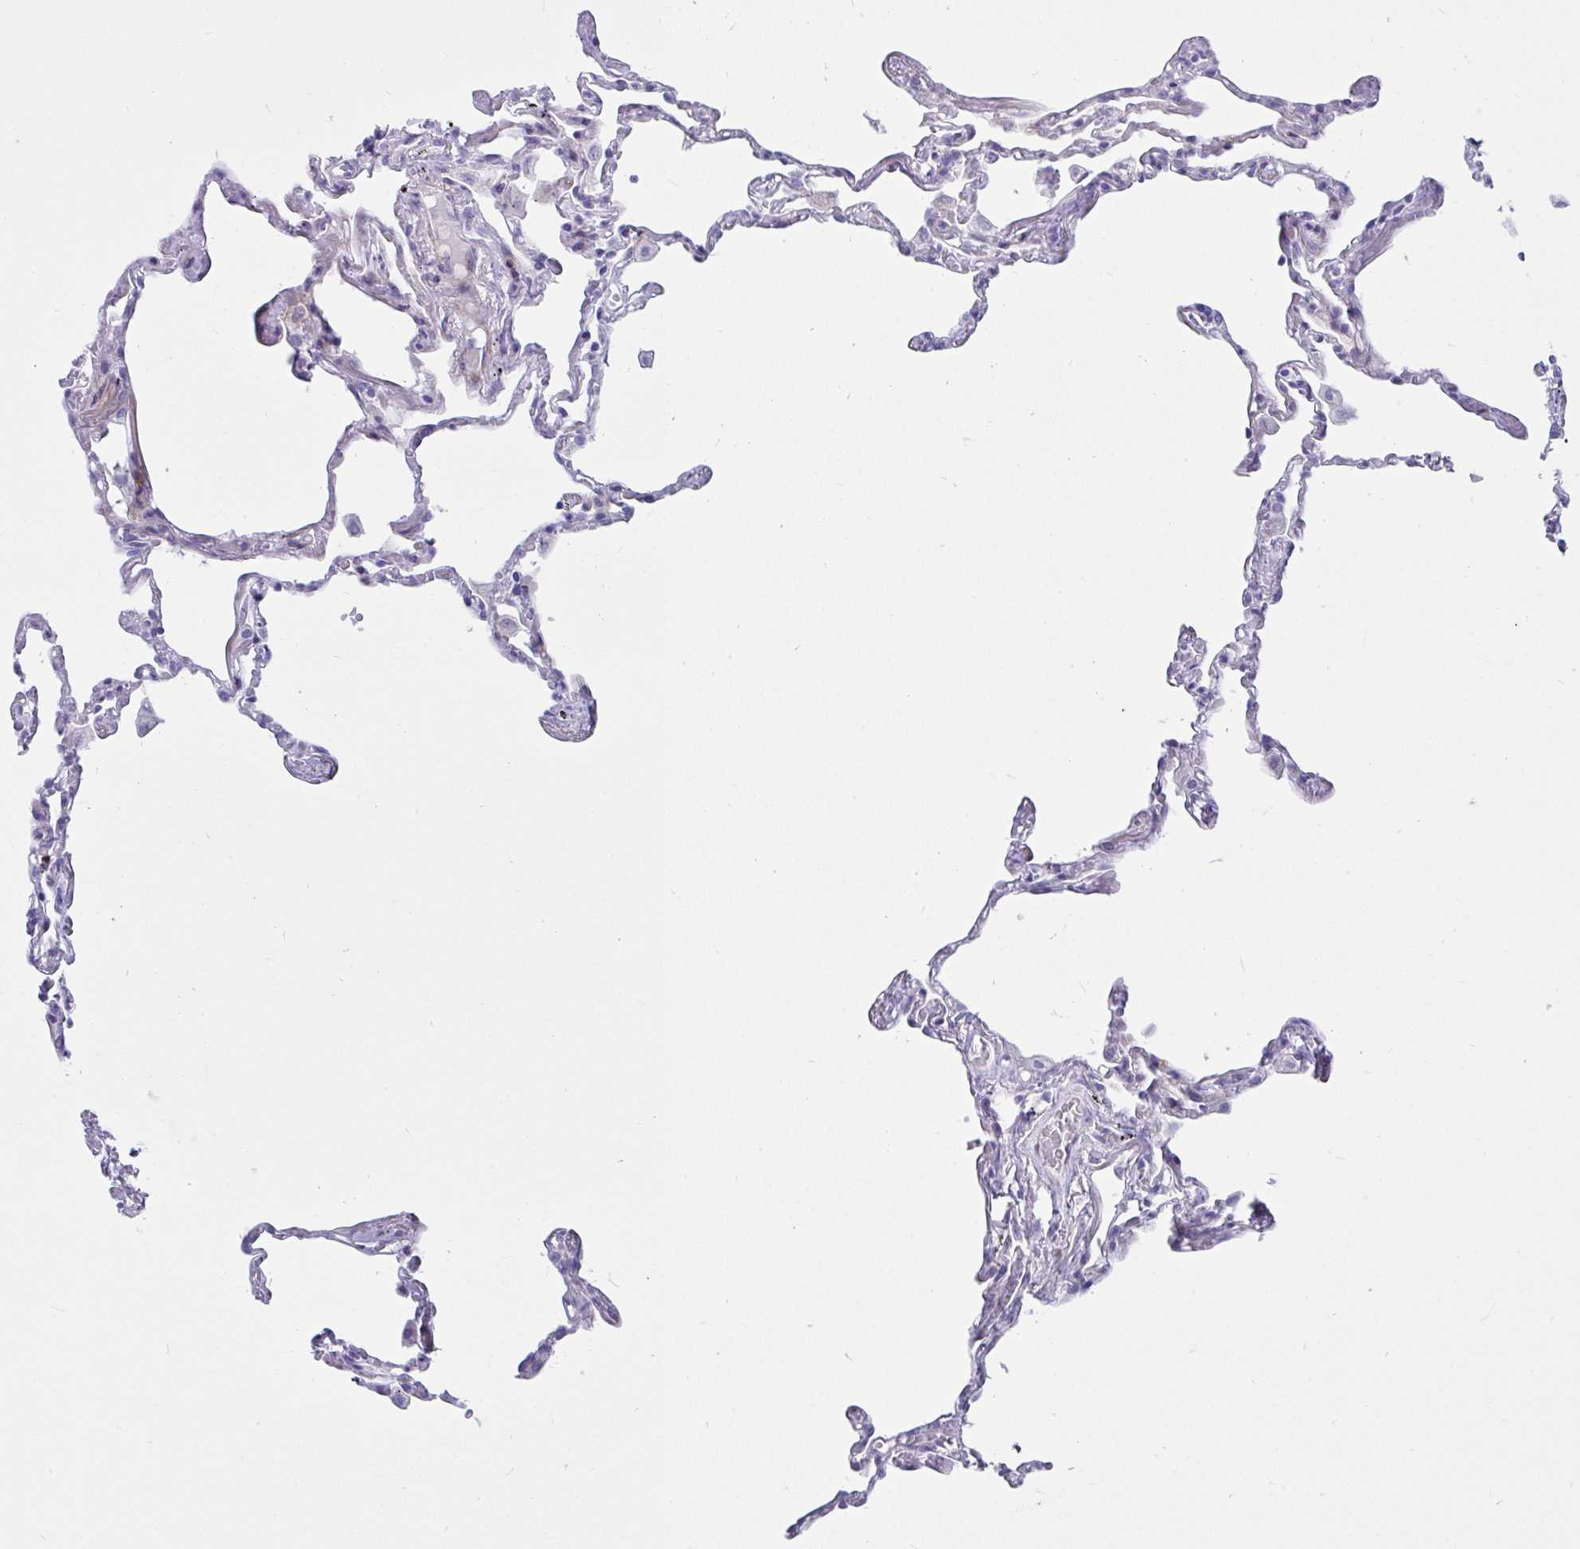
{"staining": {"intensity": "negative", "quantity": "none", "location": "none"}, "tissue": "lung", "cell_type": "Alveolar cells", "image_type": "normal", "snomed": [{"axis": "morphology", "description": "Normal tissue, NOS"}, {"axis": "topography", "description": "Lung"}], "caption": "DAB (3,3'-diaminobenzidine) immunohistochemical staining of normal lung shows no significant expression in alveolar cells. (DAB IHC with hematoxylin counter stain).", "gene": "GRXCR2", "patient": {"sex": "female", "age": 67}}